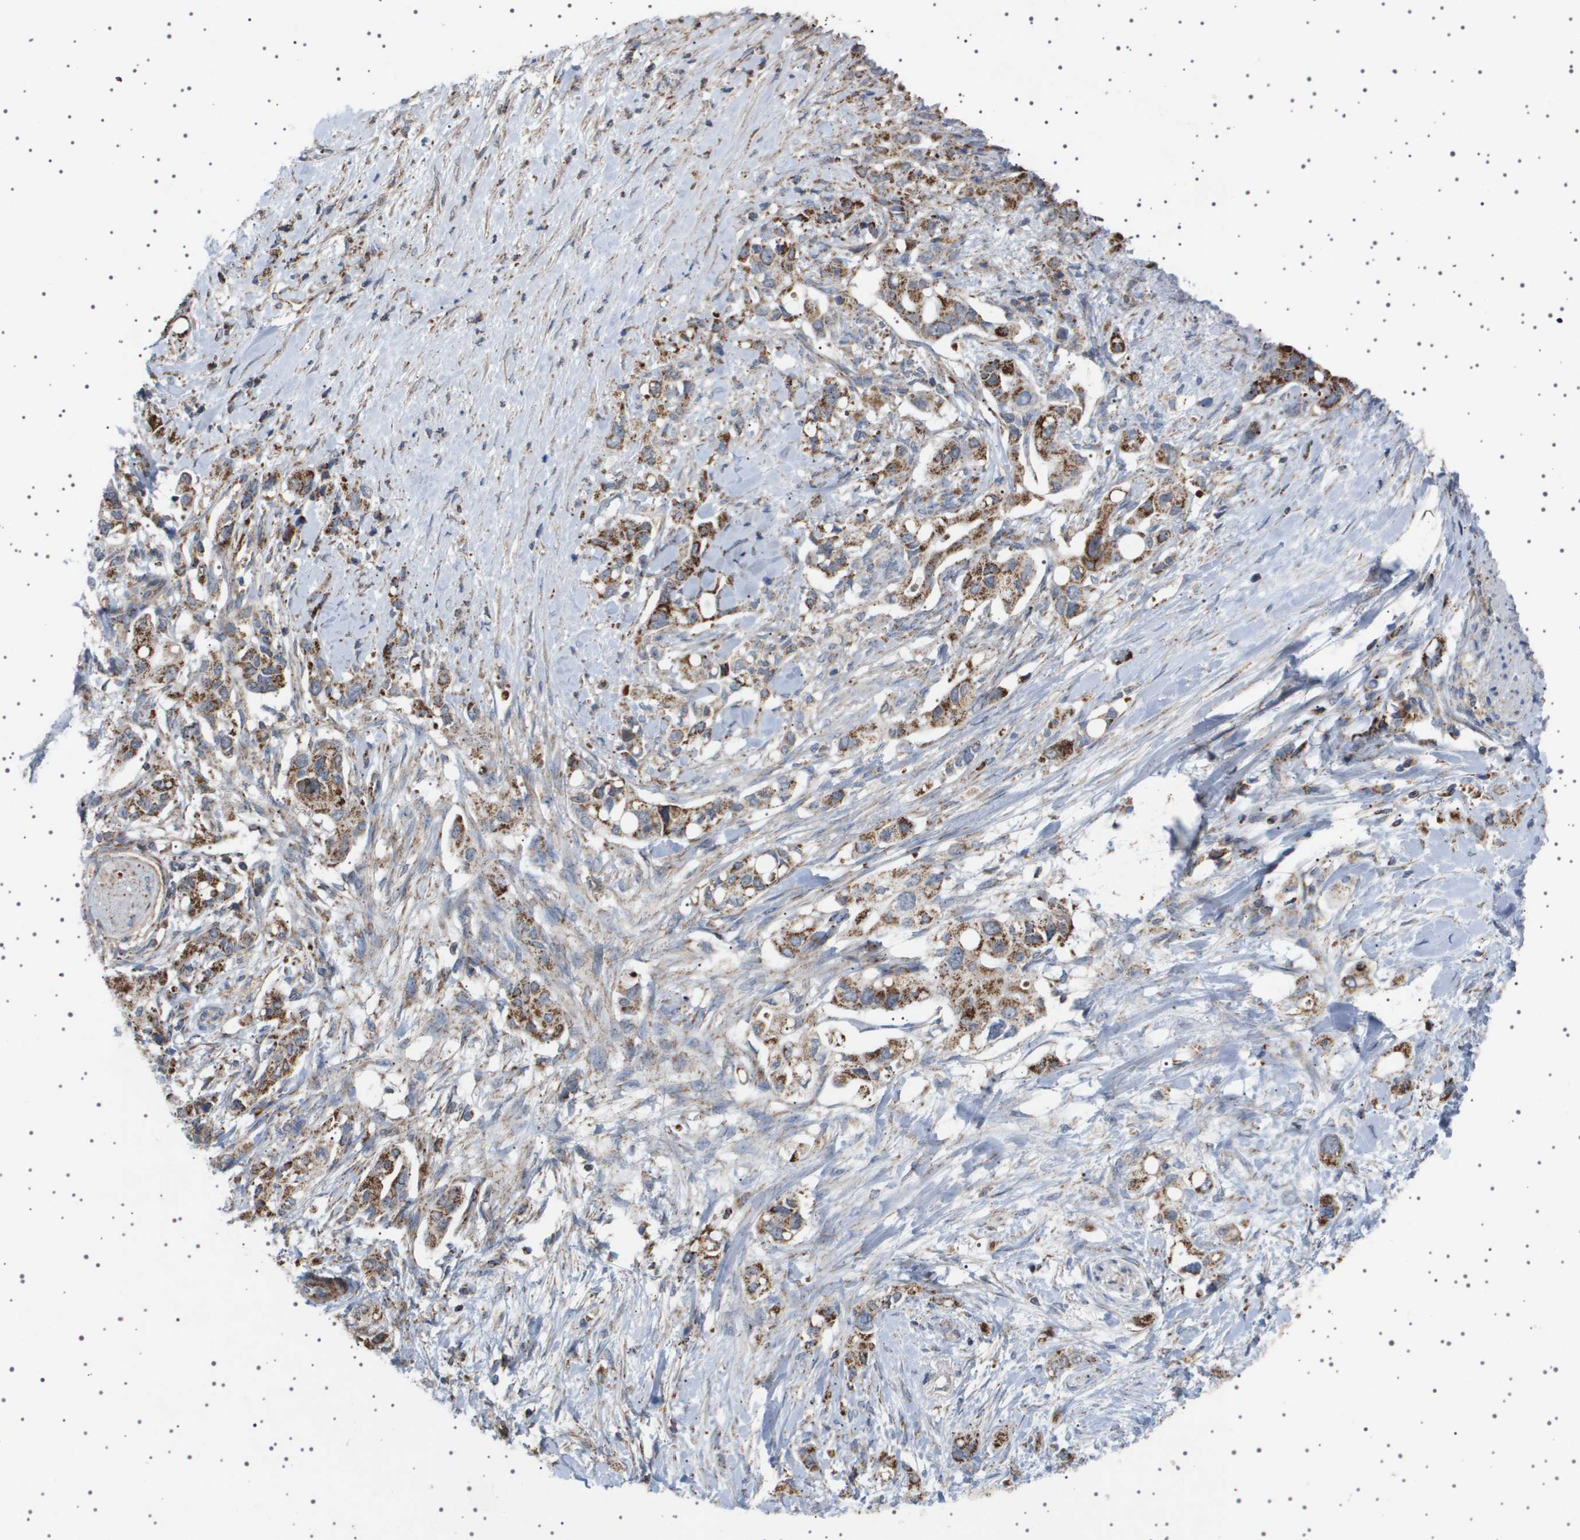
{"staining": {"intensity": "moderate", "quantity": ">75%", "location": "cytoplasmic/membranous"}, "tissue": "pancreatic cancer", "cell_type": "Tumor cells", "image_type": "cancer", "snomed": [{"axis": "morphology", "description": "Adenocarcinoma, NOS"}, {"axis": "topography", "description": "Pancreas"}], "caption": "Pancreatic cancer stained for a protein reveals moderate cytoplasmic/membranous positivity in tumor cells. The protein of interest is stained brown, and the nuclei are stained in blue (DAB (3,3'-diaminobenzidine) IHC with brightfield microscopy, high magnification).", "gene": "UBXN8", "patient": {"sex": "female", "age": 56}}